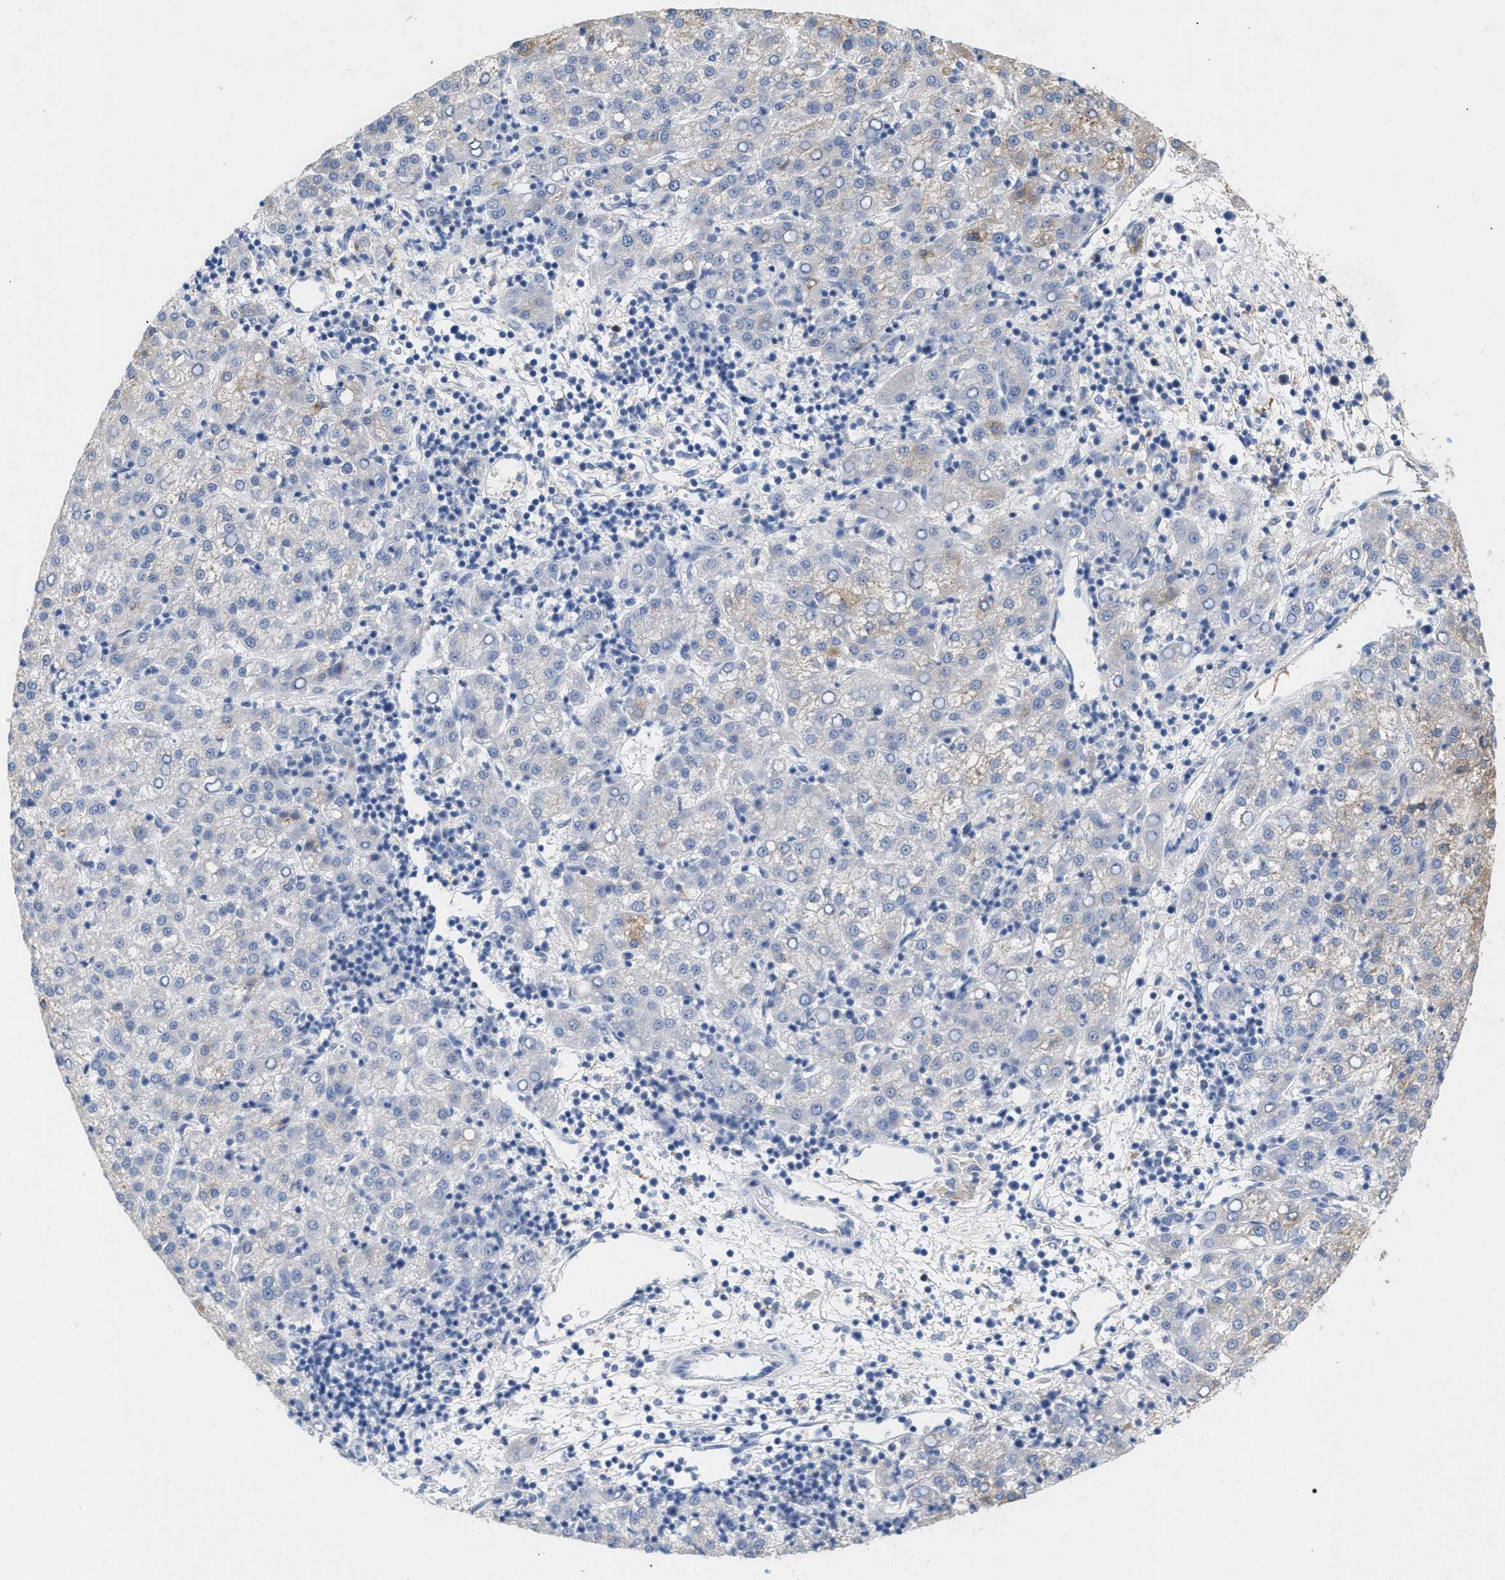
{"staining": {"intensity": "weak", "quantity": "<25%", "location": "cytoplasmic/membranous"}, "tissue": "liver cancer", "cell_type": "Tumor cells", "image_type": "cancer", "snomed": [{"axis": "morphology", "description": "Carcinoma, Hepatocellular, NOS"}, {"axis": "topography", "description": "Liver"}], "caption": "This is an immunohistochemistry histopathology image of human hepatocellular carcinoma (liver). There is no staining in tumor cells.", "gene": "APOH", "patient": {"sex": "female", "age": 58}}